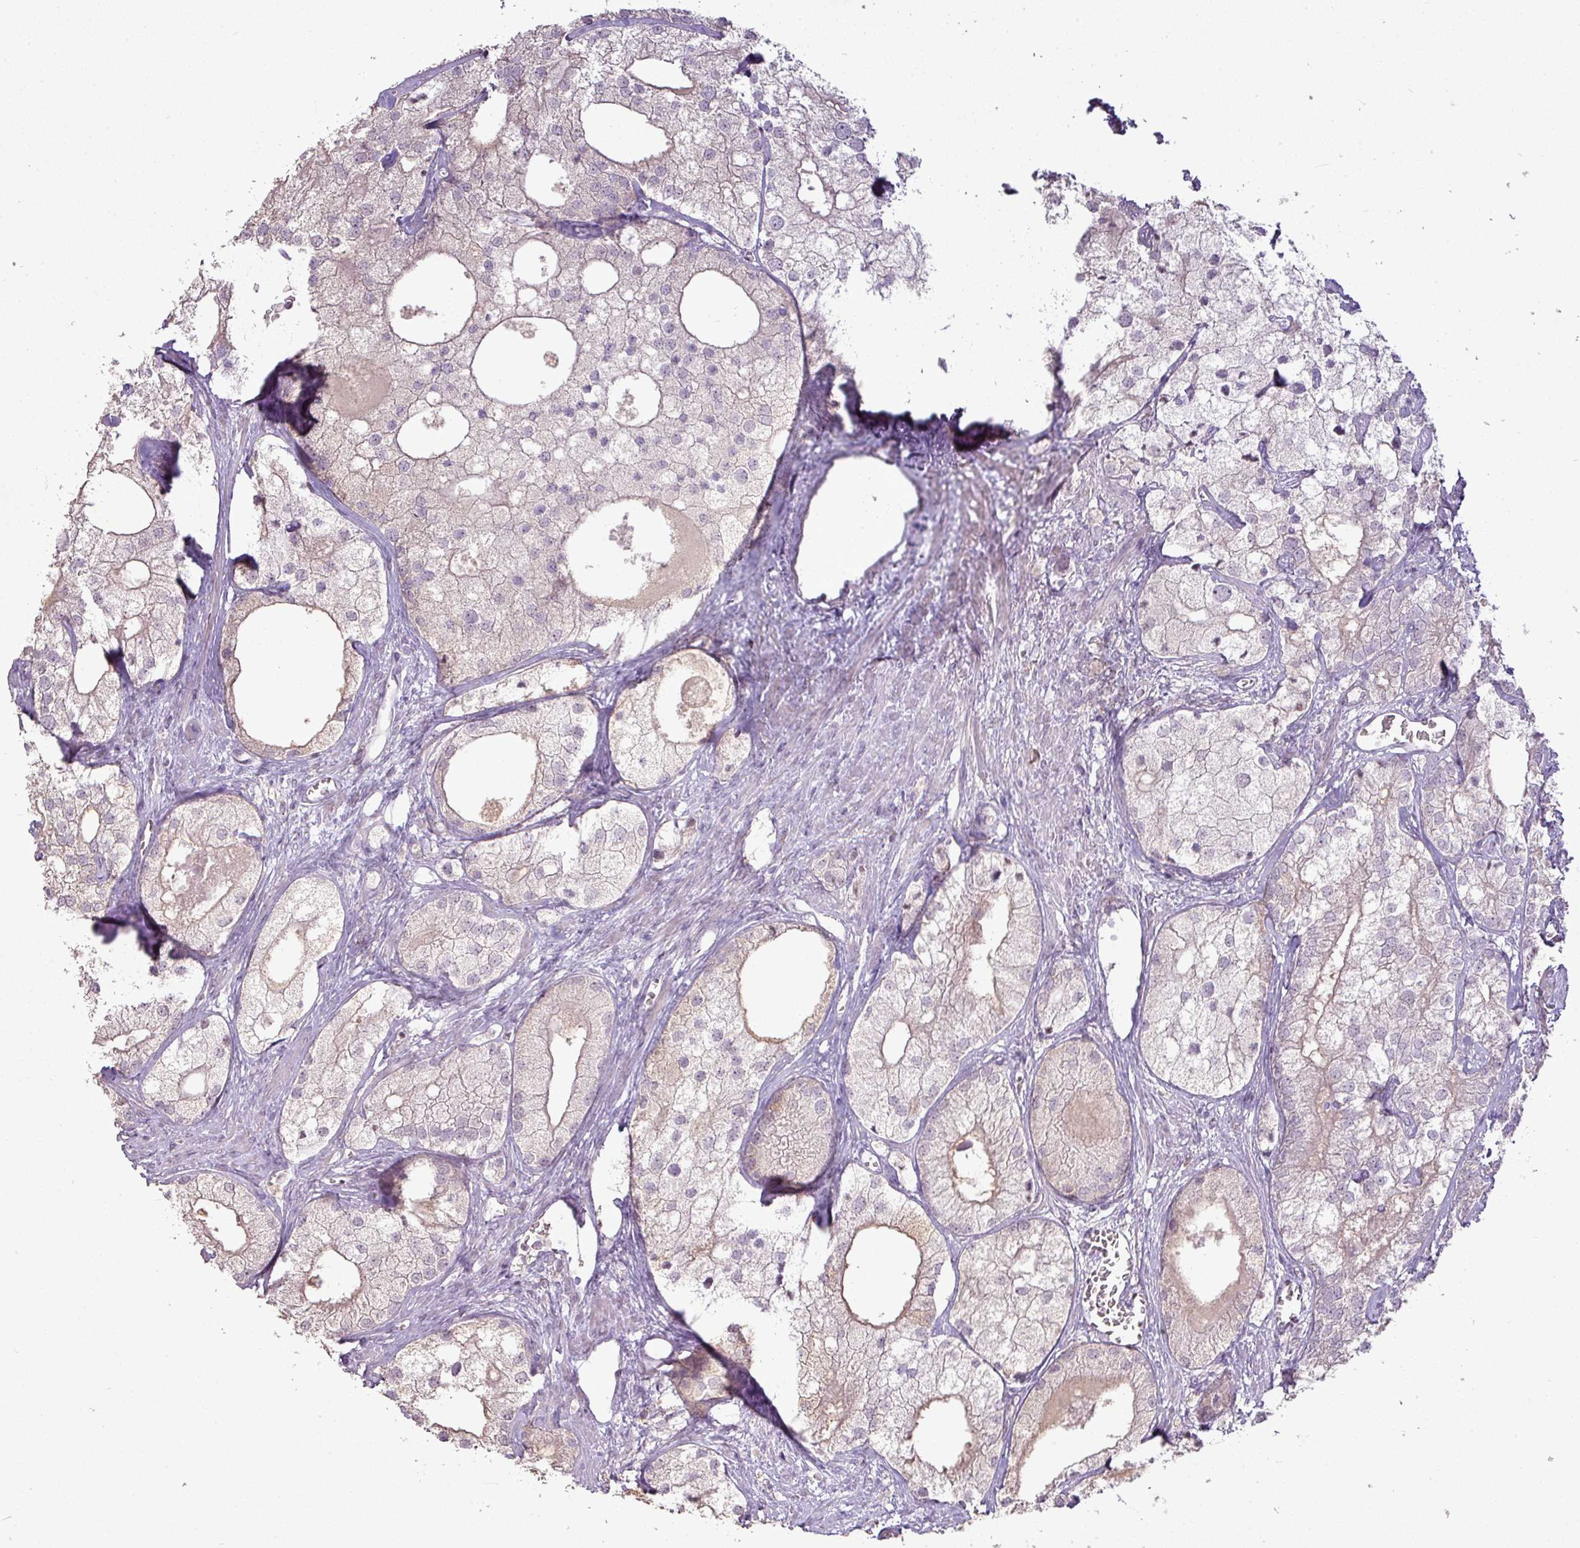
{"staining": {"intensity": "negative", "quantity": "none", "location": "none"}, "tissue": "prostate cancer", "cell_type": "Tumor cells", "image_type": "cancer", "snomed": [{"axis": "morphology", "description": "Adenocarcinoma, Low grade"}, {"axis": "topography", "description": "Prostate"}], "caption": "High power microscopy image of an immunohistochemistry histopathology image of prostate cancer, revealing no significant positivity in tumor cells.", "gene": "LY9", "patient": {"sex": "male", "age": 69}}